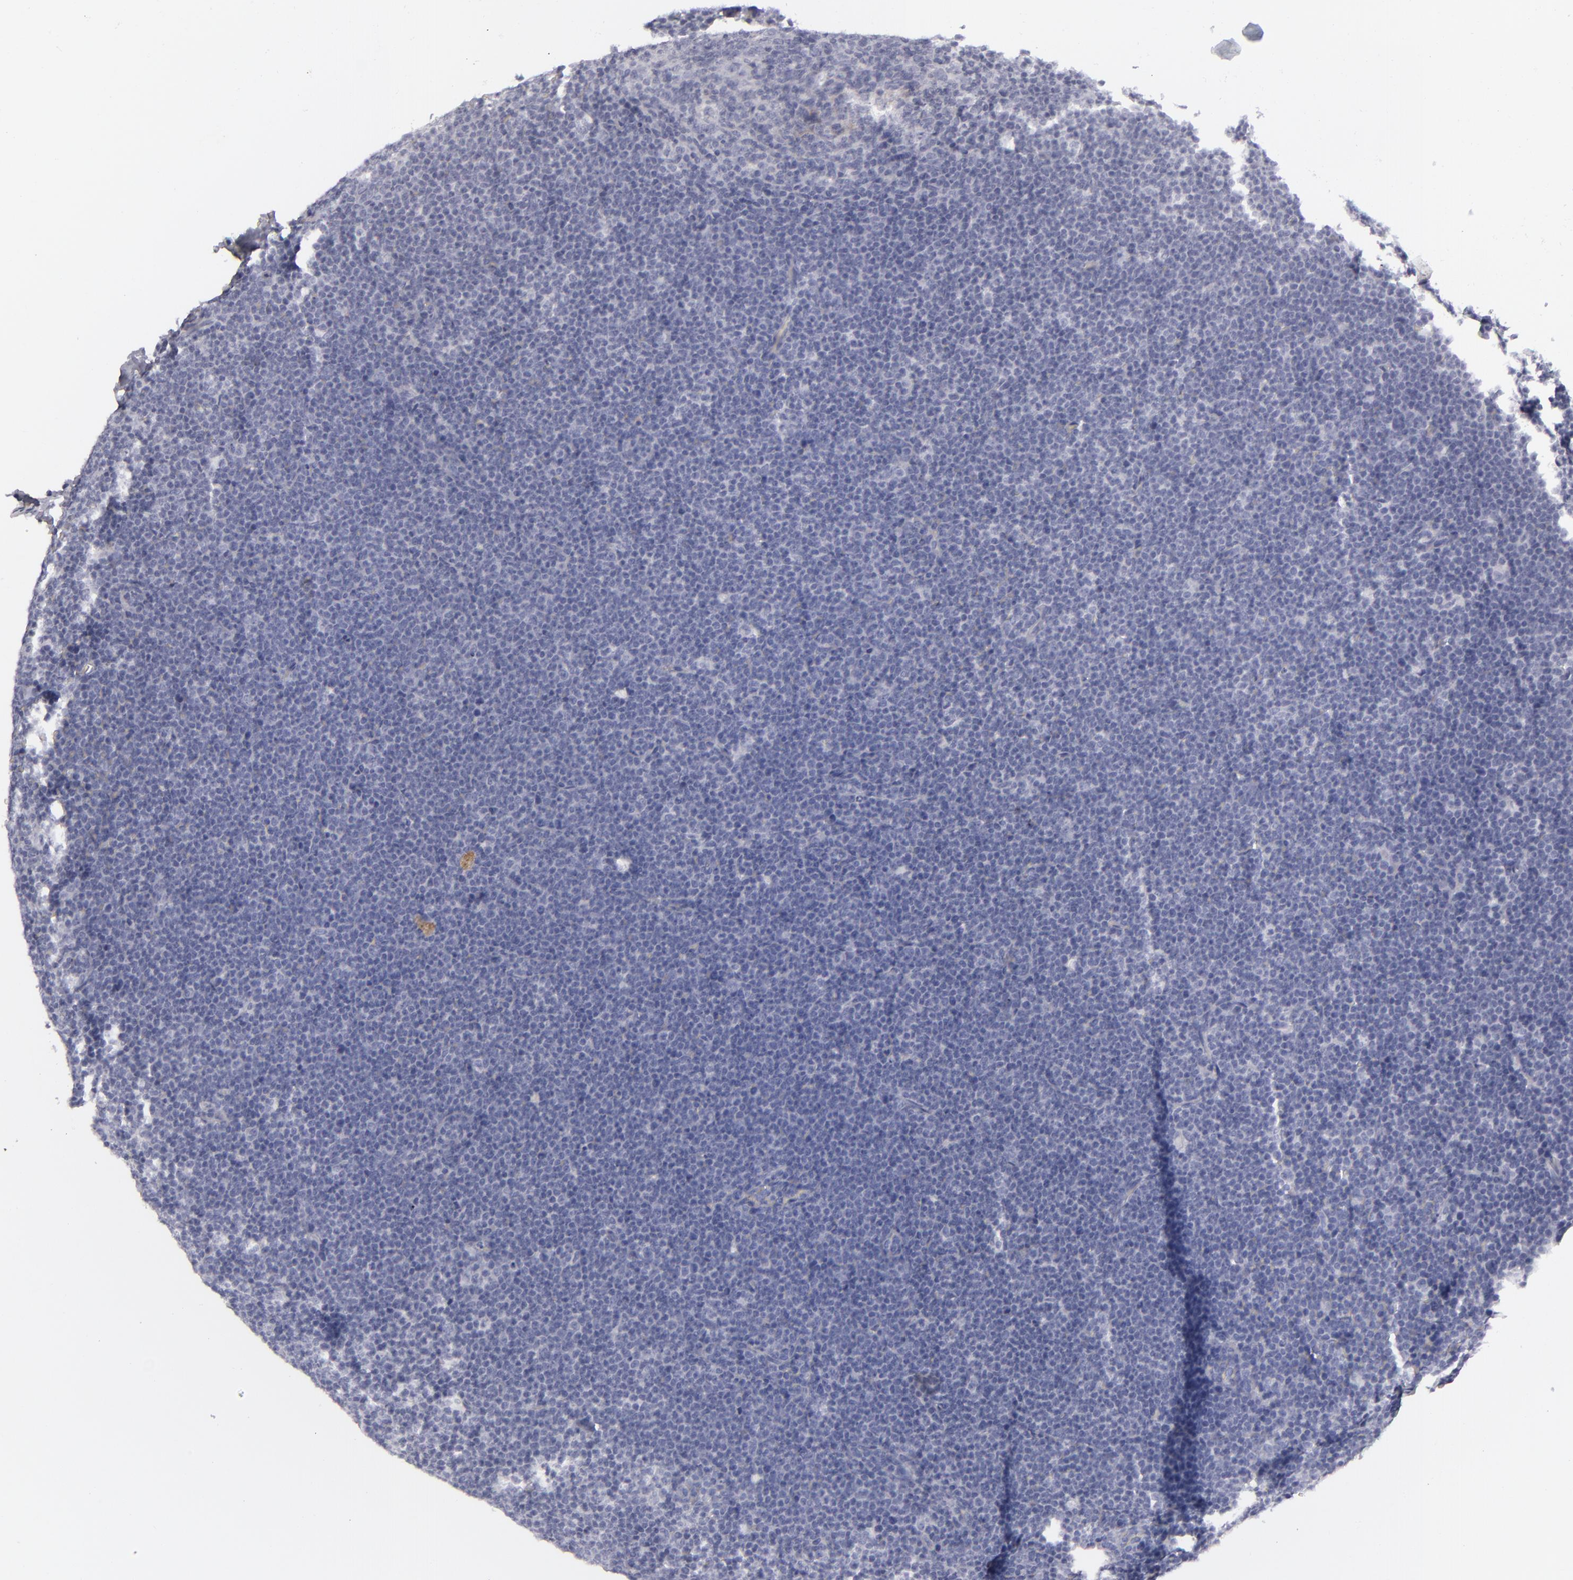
{"staining": {"intensity": "negative", "quantity": "none", "location": "none"}, "tissue": "lymphoma", "cell_type": "Tumor cells", "image_type": "cancer", "snomed": [{"axis": "morphology", "description": "Malignant lymphoma, non-Hodgkin's type, High grade"}, {"axis": "topography", "description": "Lymph node"}], "caption": "Immunohistochemistry (IHC) histopathology image of neoplastic tissue: lymphoma stained with DAB shows no significant protein expression in tumor cells.", "gene": "C9", "patient": {"sex": "female", "age": 58}}